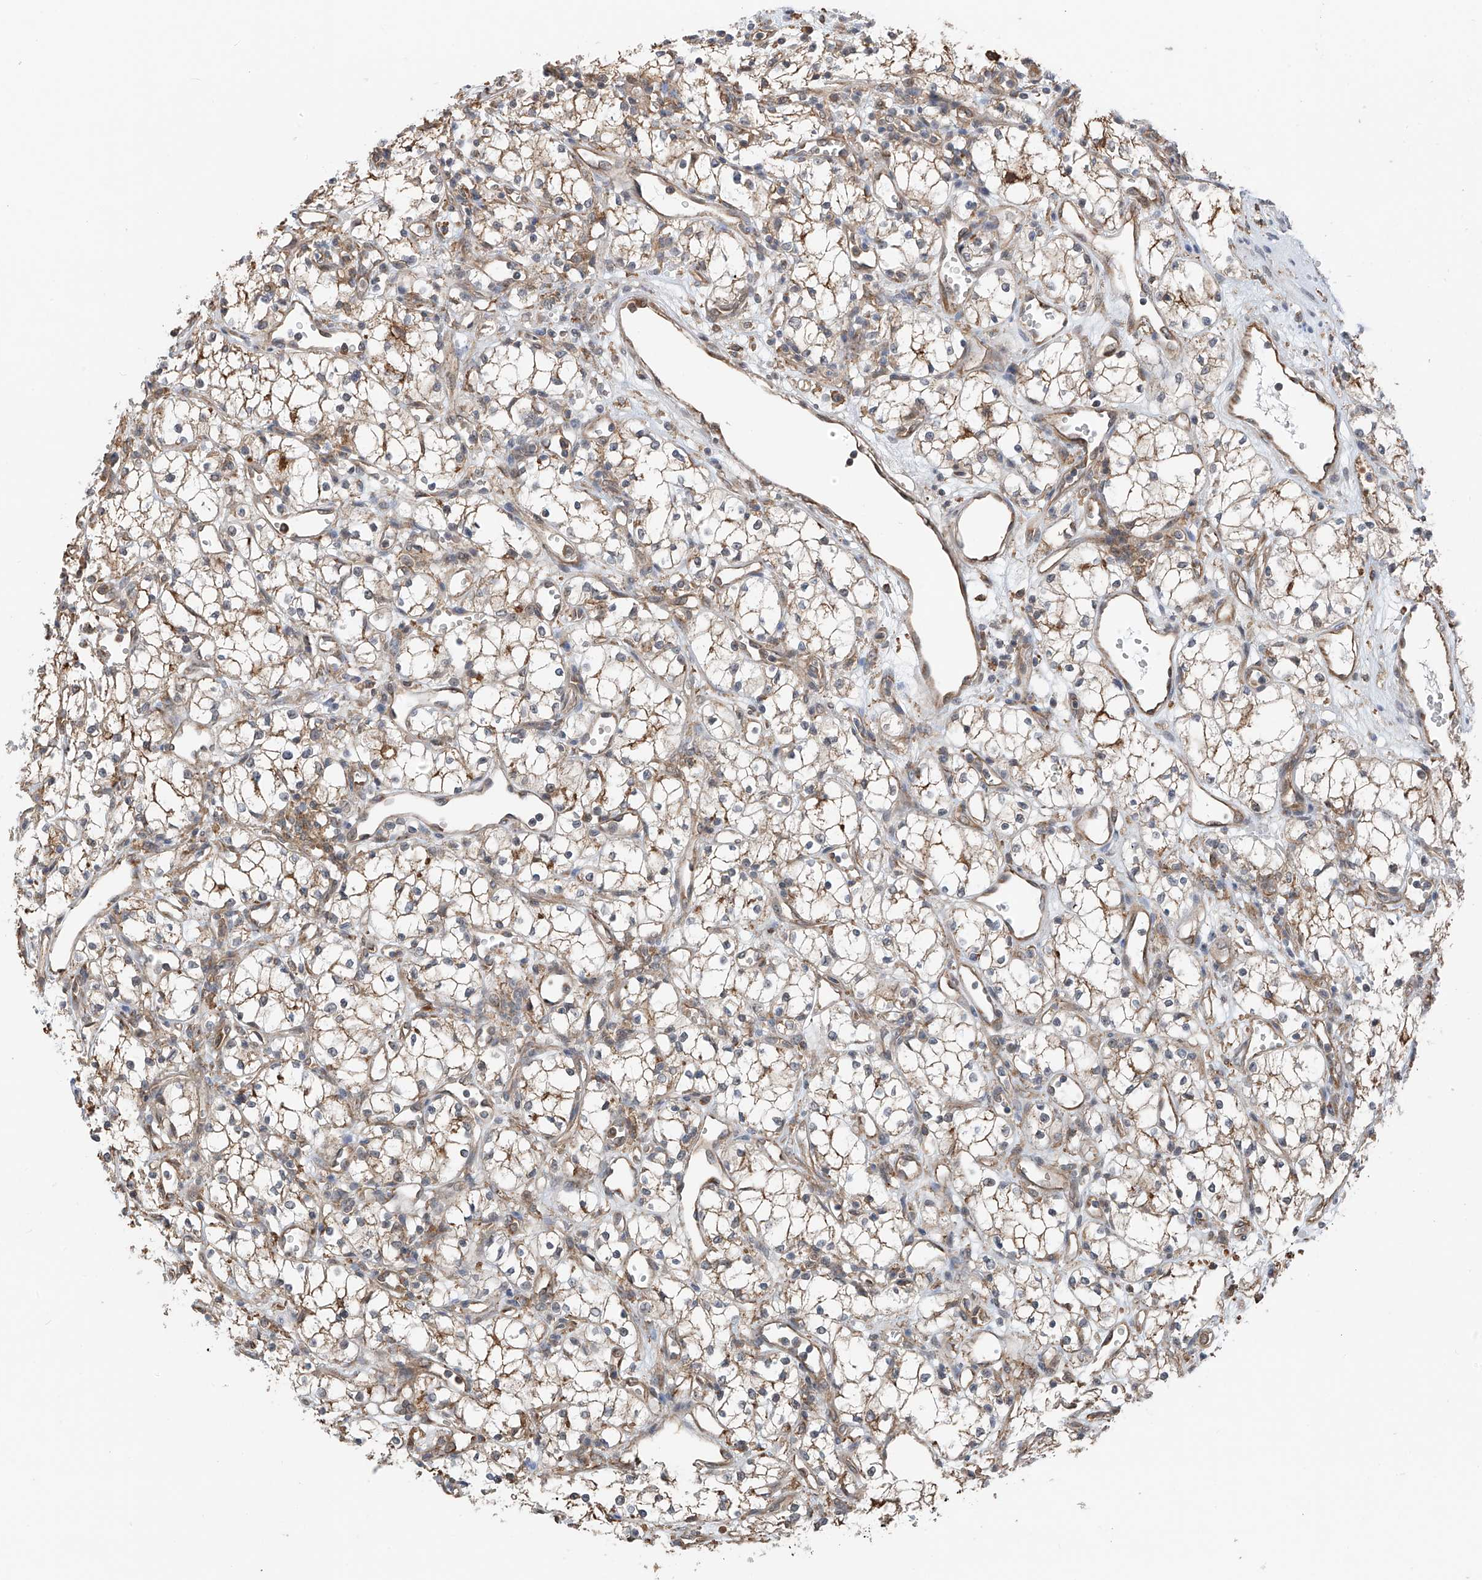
{"staining": {"intensity": "weak", "quantity": ">75%", "location": "cytoplasmic/membranous"}, "tissue": "renal cancer", "cell_type": "Tumor cells", "image_type": "cancer", "snomed": [{"axis": "morphology", "description": "Adenocarcinoma, NOS"}, {"axis": "topography", "description": "Kidney"}], "caption": "Brown immunohistochemical staining in adenocarcinoma (renal) reveals weak cytoplasmic/membranous expression in approximately >75% of tumor cells.", "gene": "ZNF189", "patient": {"sex": "male", "age": 59}}